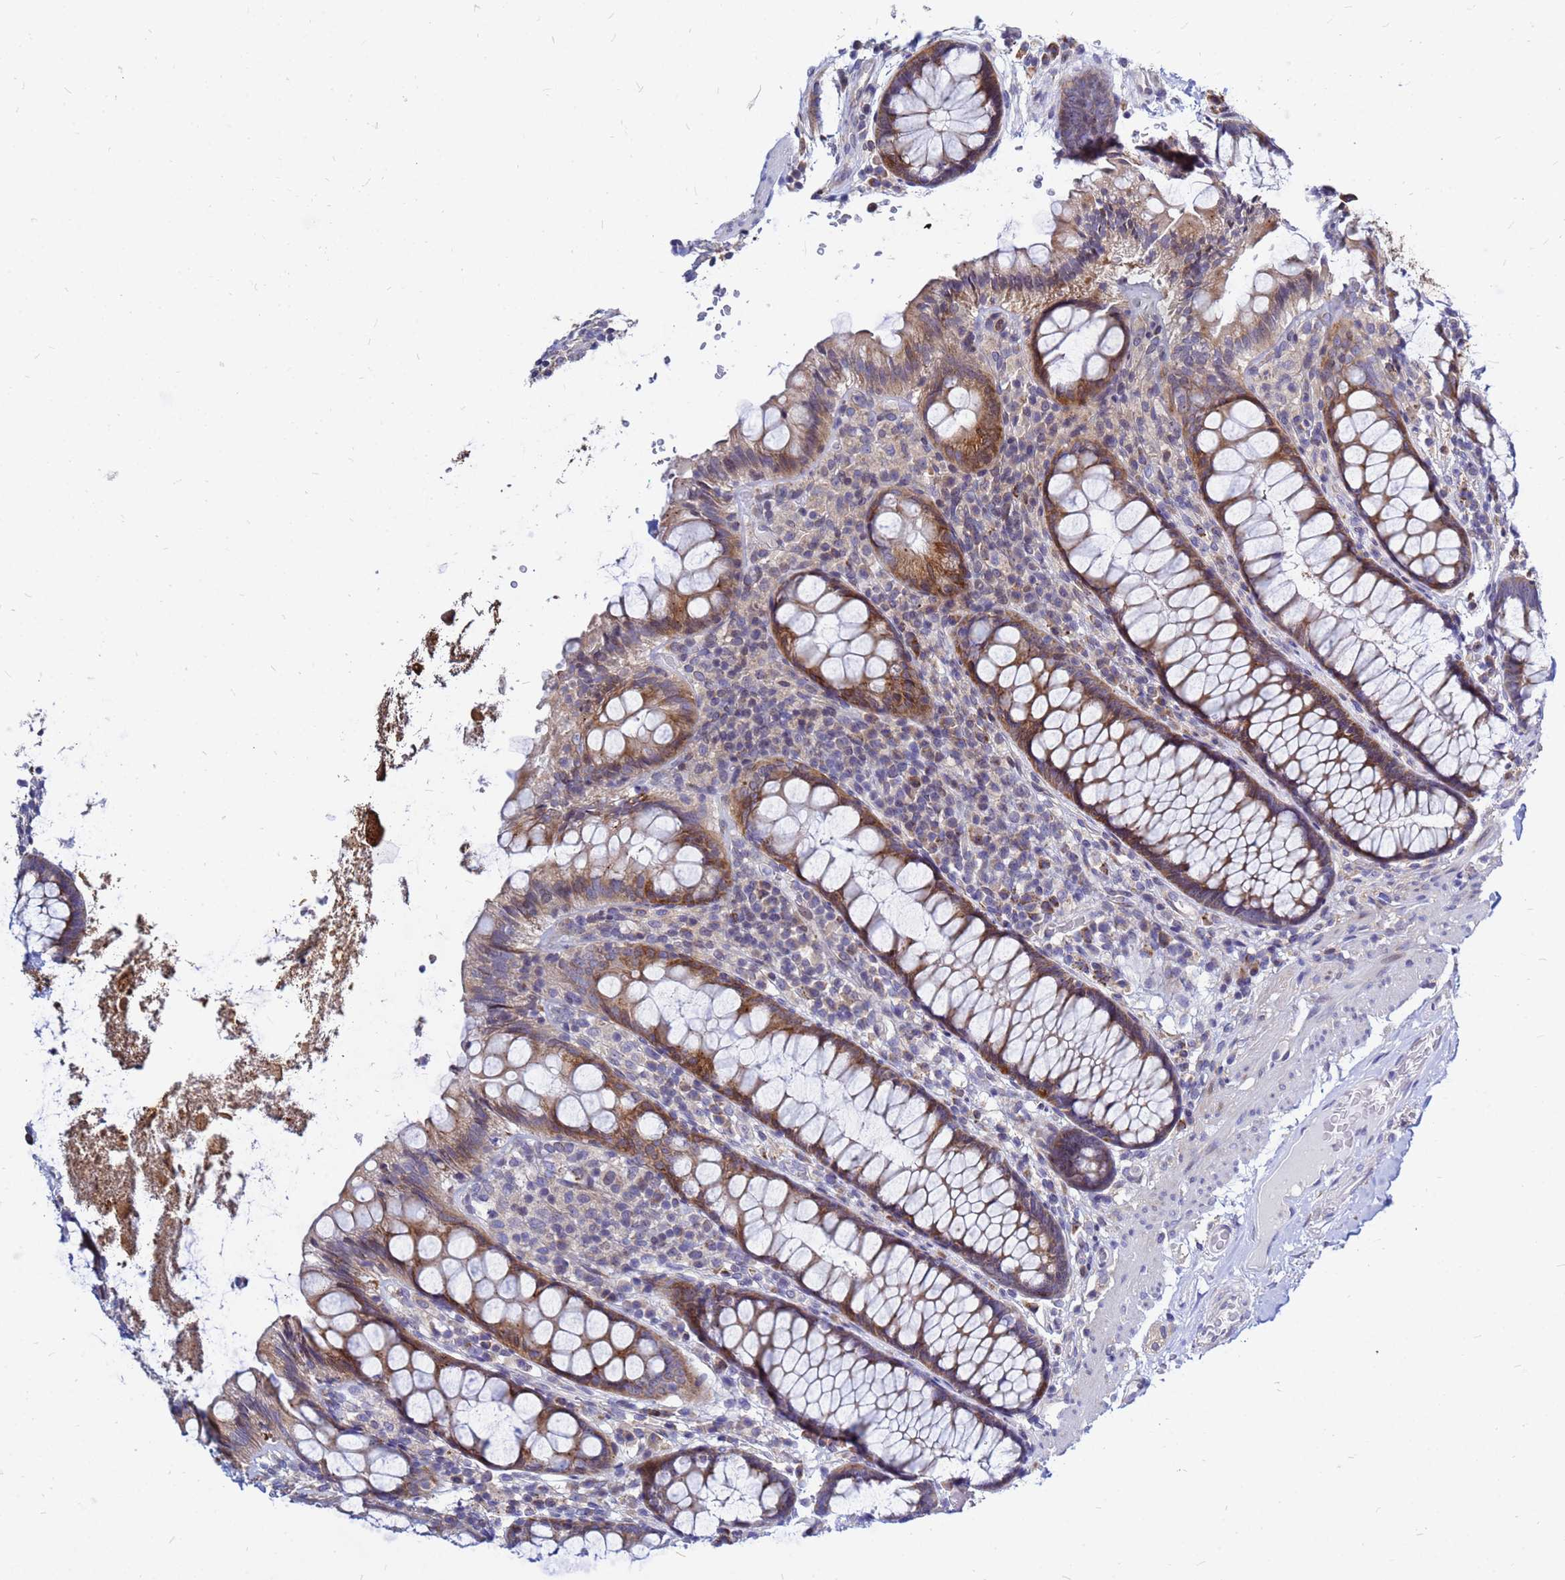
{"staining": {"intensity": "moderate", "quantity": ">75%", "location": "cytoplasmic/membranous"}, "tissue": "rectum", "cell_type": "Glandular cells", "image_type": "normal", "snomed": [{"axis": "morphology", "description": "Normal tissue, NOS"}, {"axis": "topography", "description": "Rectum"}], "caption": "An immunohistochemistry histopathology image of unremarkable tissue is shown. Protein staining in brown highlights moderate cytoplasmic/membranous positivity in rectum within glandular cells.", "gene": "MOB2", "patient": {"sex": "male", "age": 83}}